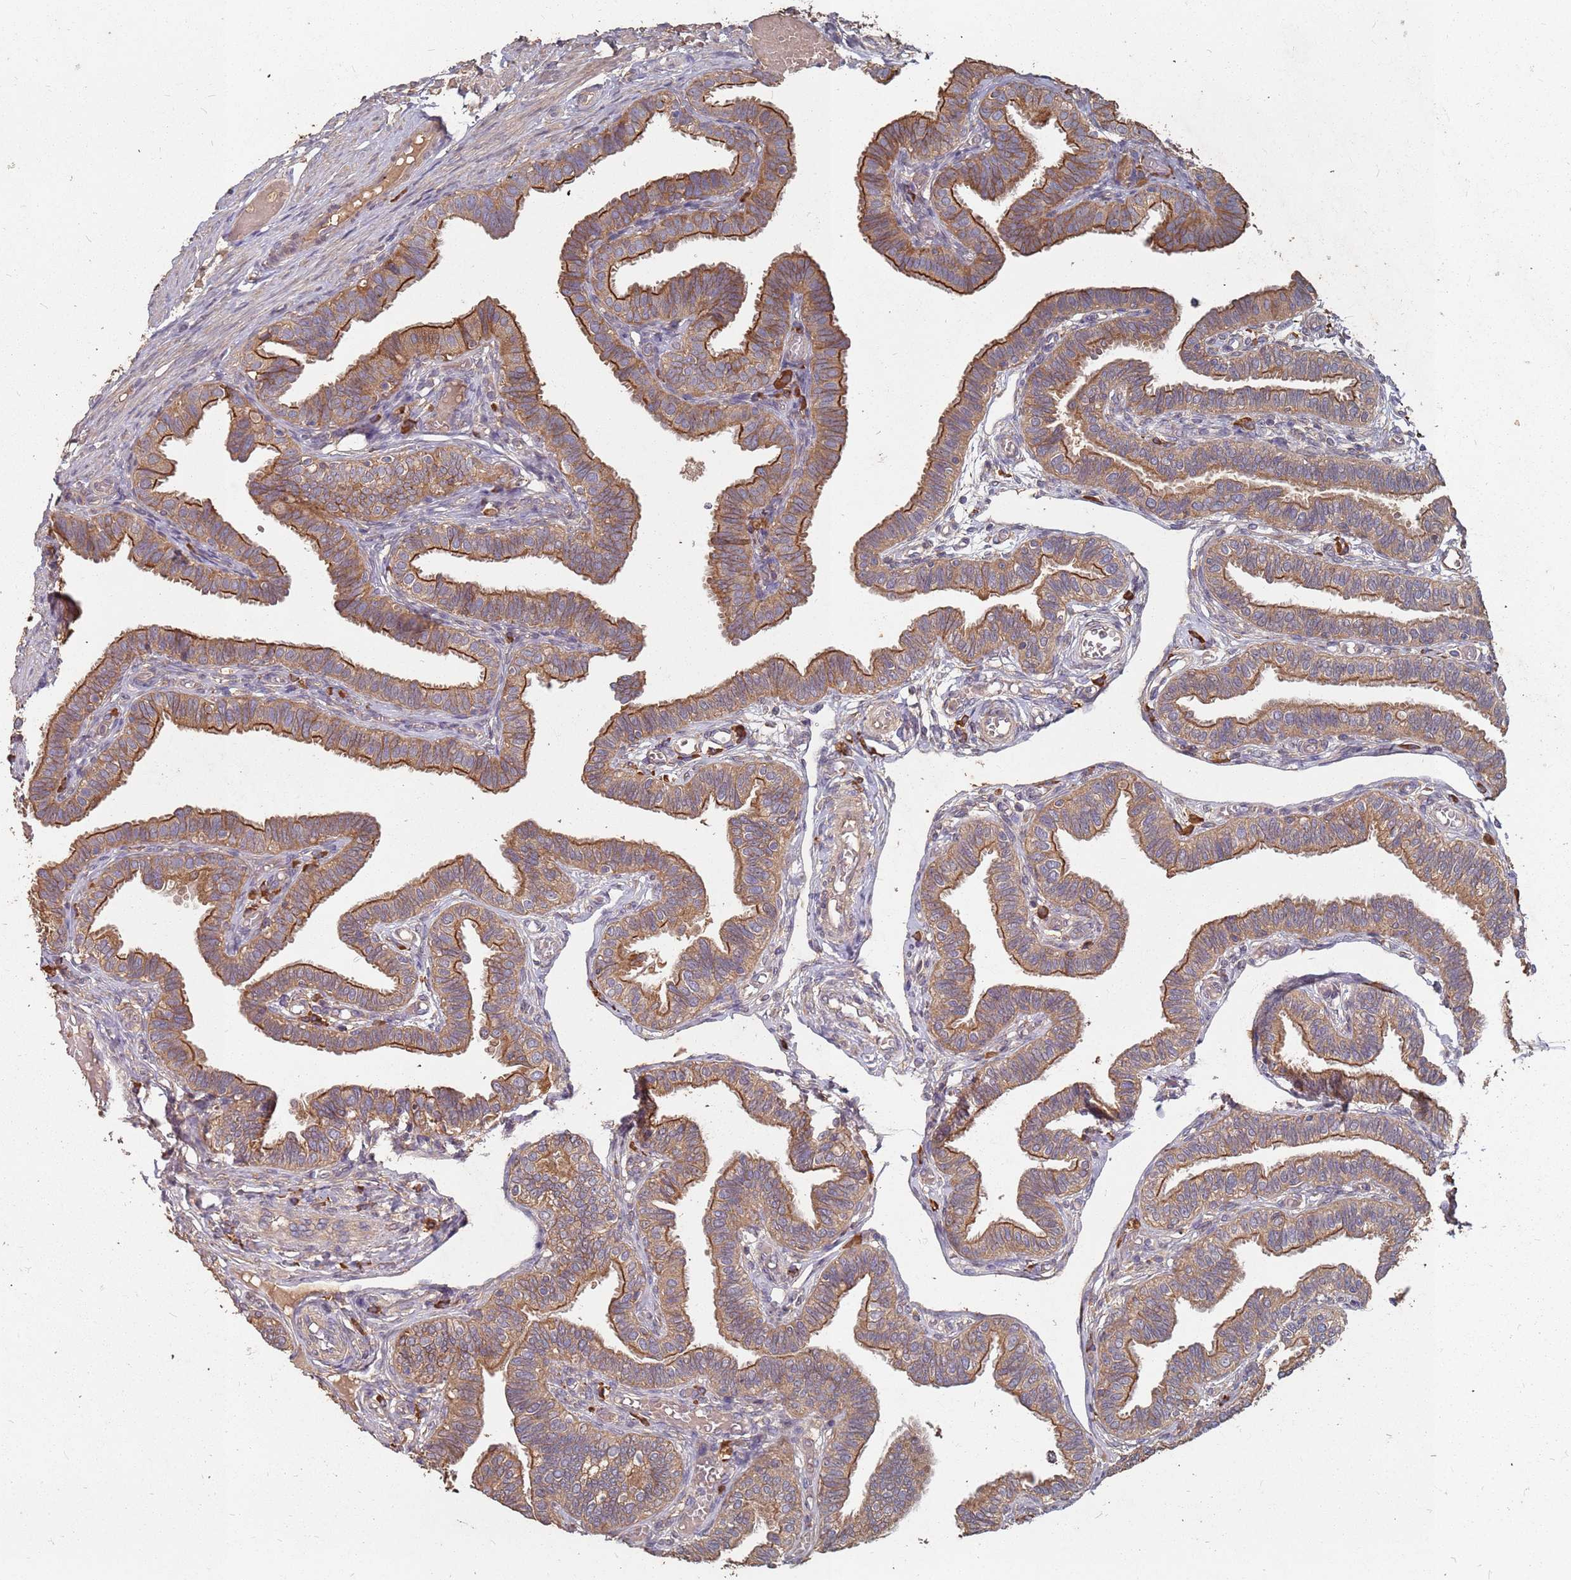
{"staining": {"intensity": "strong", "quantity": ">75%", "location": "cytoplasmic/membranous"}, "tissue": "fallopian tube", "cell_type": "Glandular cells", "image_type": "normal", "snomed": [{"axis": "morphology", "description": "Normal tissue, NOS"}, {"axis": "topography", "description": "Fallopian tube"}], "caption": "IHC of benign human fallopian tube shows high levels of strong cytoplasmic/membranous staining in approximately >75% of glandular cells.", "gene": "ATG5", "patient": {"sex": "female", "age": 39}}